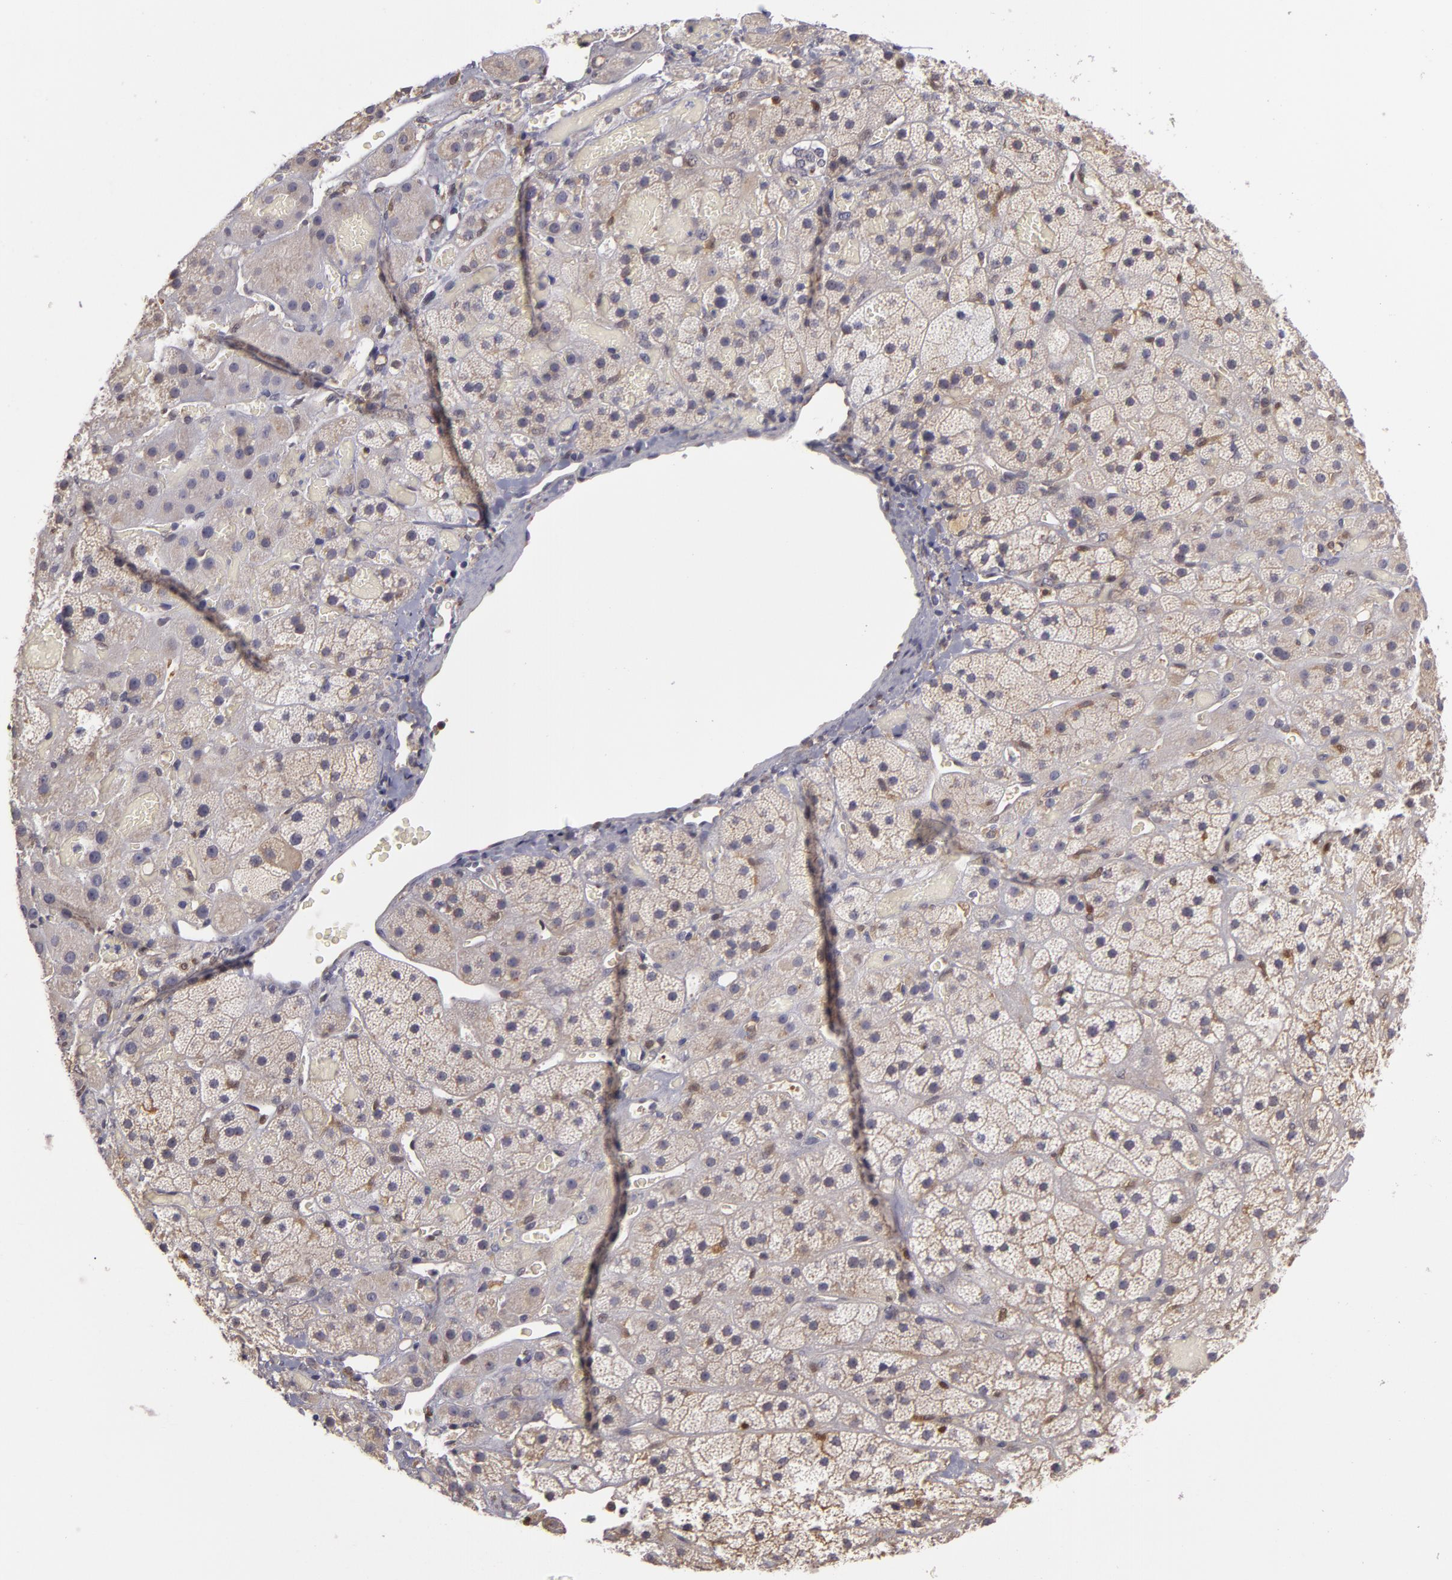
{"staining": {"intensity": "weak", "quantity": "<25%", "location": "cytoplasmic/membranous"}, "tissue": "adrenal gland", "cell_type": "Glandular cells", "image_type": "normal", "snomed": [{"axis": "morphology", "description": "Normal tissue, NOS"}, {"axis": "topography", "description": "Adrenal gland"}], "caption": "Immunohistochemistry (IHC) micrograph of unremarkable human adrenal gland stained for a protein (brown), which displays no expression in glandular cells. (Brightfield microscopy of DAB (3,3'-diaminobenzidine) immunohistochemistry (IHC) at high magnification).", "gene": "ZNF229", "patient": {"sex": "male", "age": 57}}